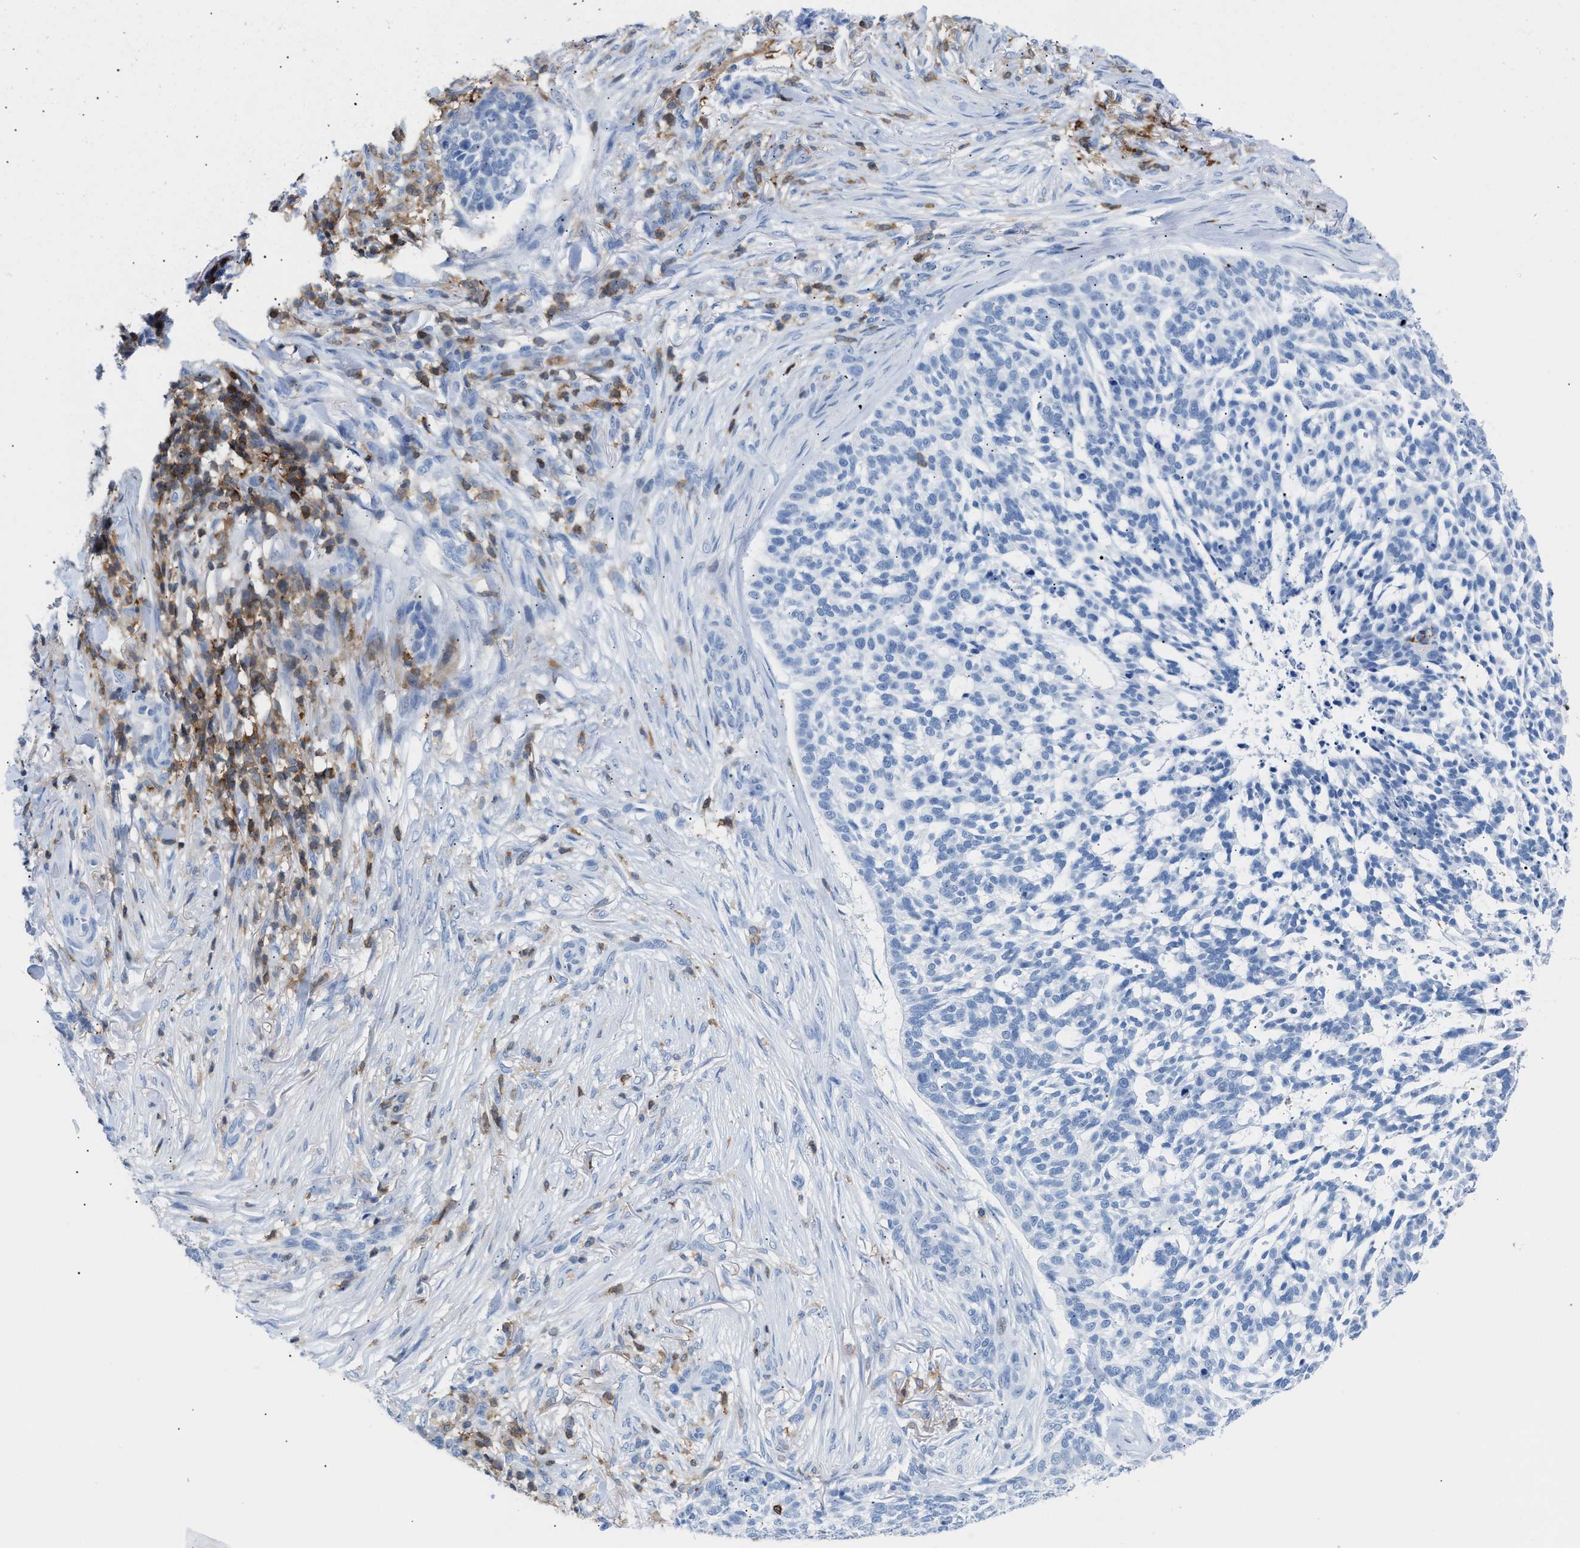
{"staining": {"intensity": "negative", "quantity": "none", "location": "none"}, "tissue": "skin cancer", "cell_type": "Tumor cells", "image_type": "cancer", "snomed": [{"axis": "morphology", "description": "Basal cell carcinoma"}, {"axis": "topography", "description": "Skin"}], "caption": "Tumor cells show no significant protein positivity in skin cancer.", "gene": "LCP1", "patient": {"sex": "female", "age": 64}}